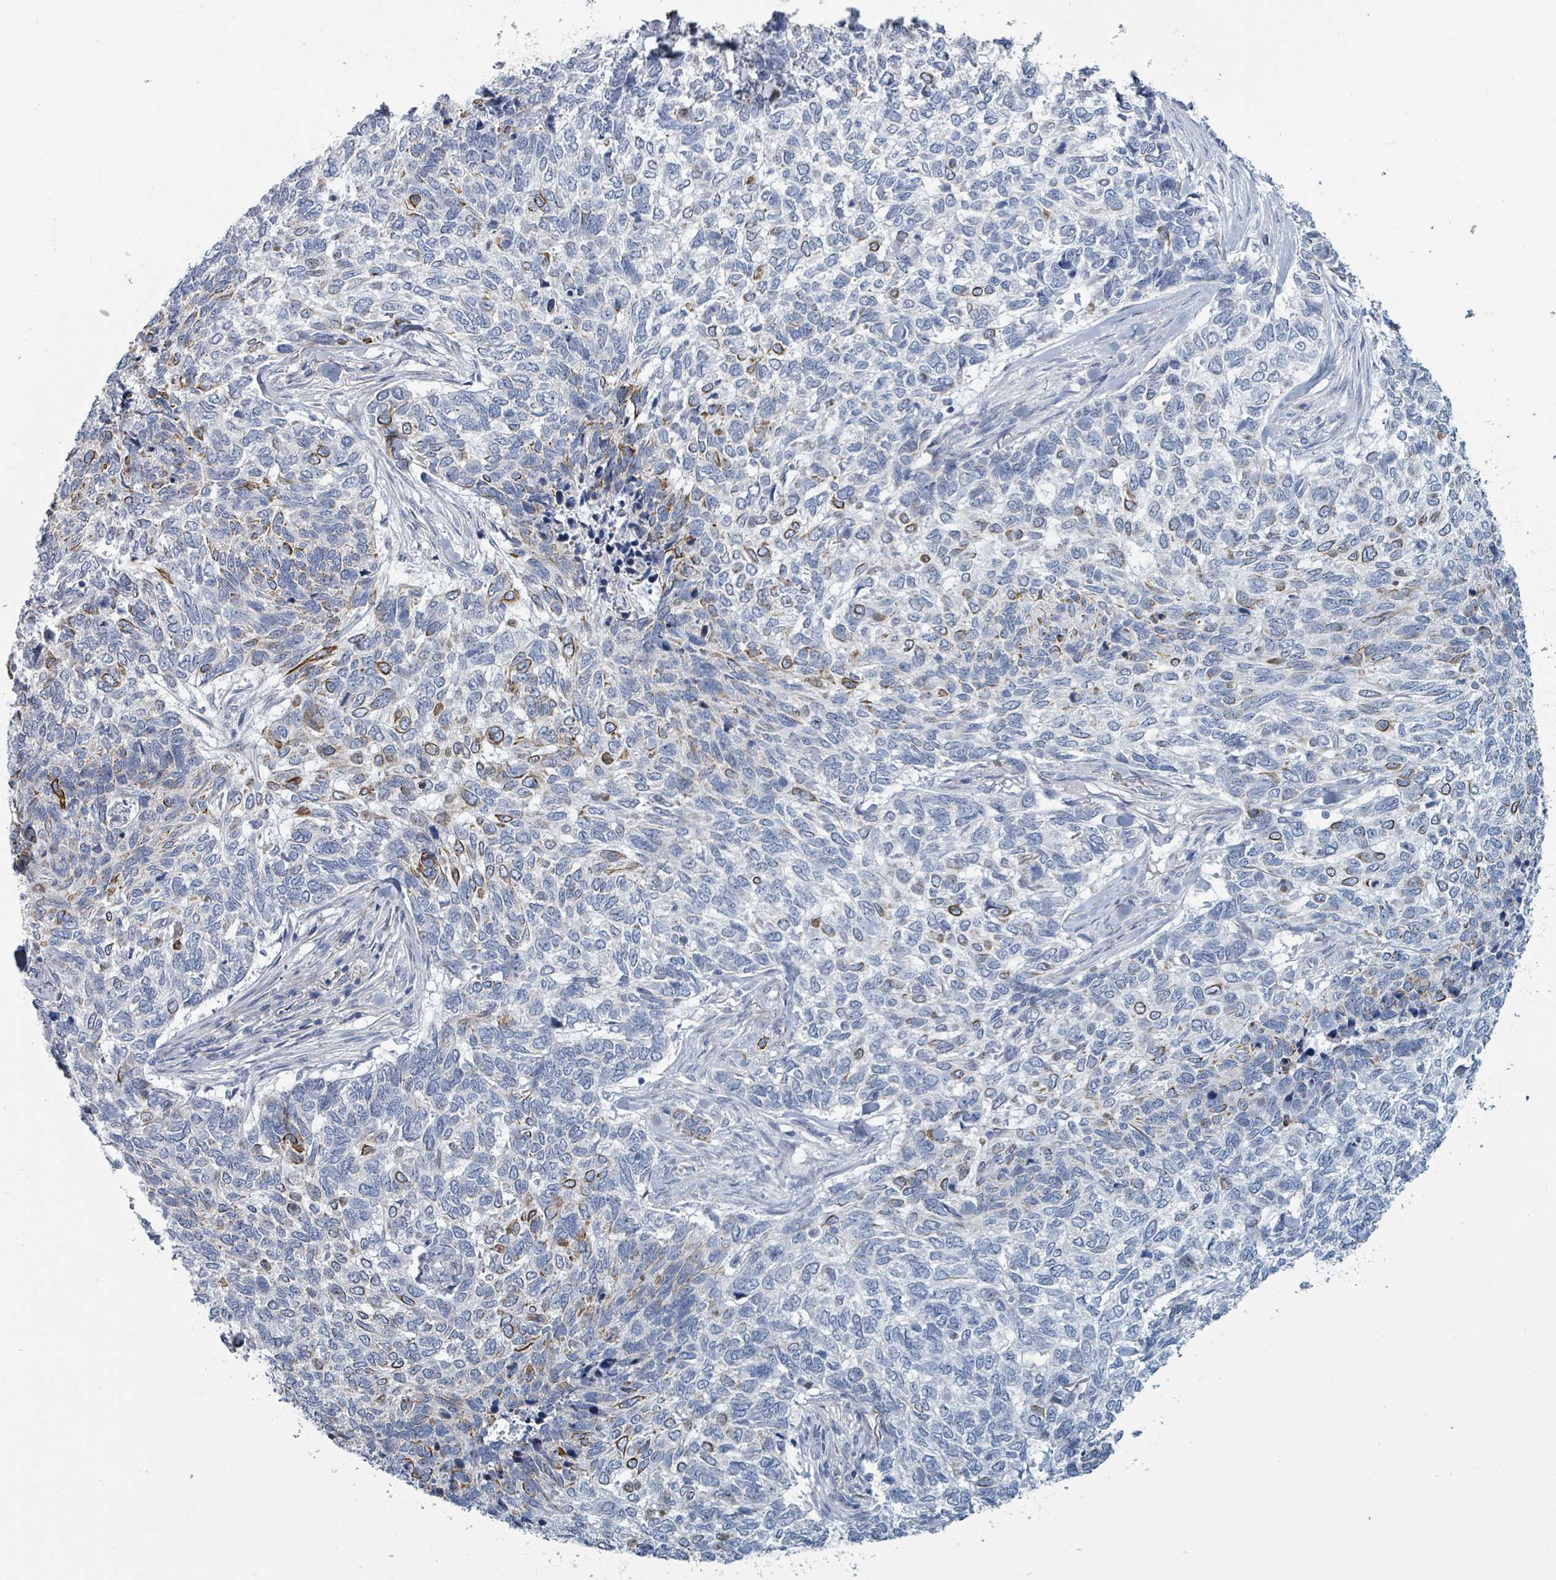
{"staining": {"intensity": "moderate", "quantity": "<25%", "location": "cytoplasmic/membranous"}, "tissue": "skin cancer", "cell_type": "Tumor cells", "image_type": "cancer", "snomed": [{"axis": "morphology", "description": "Basal cell carcinoma"}, {"axis": "topography", "description": "Skin"}], "caption": "An image of skin cancer stained for a protein reveals moderate cytoplasmic/membranous brown staining in tumor cells.", "gene": "RAB33B", "patient": {"sex": "female", "age": 65}}